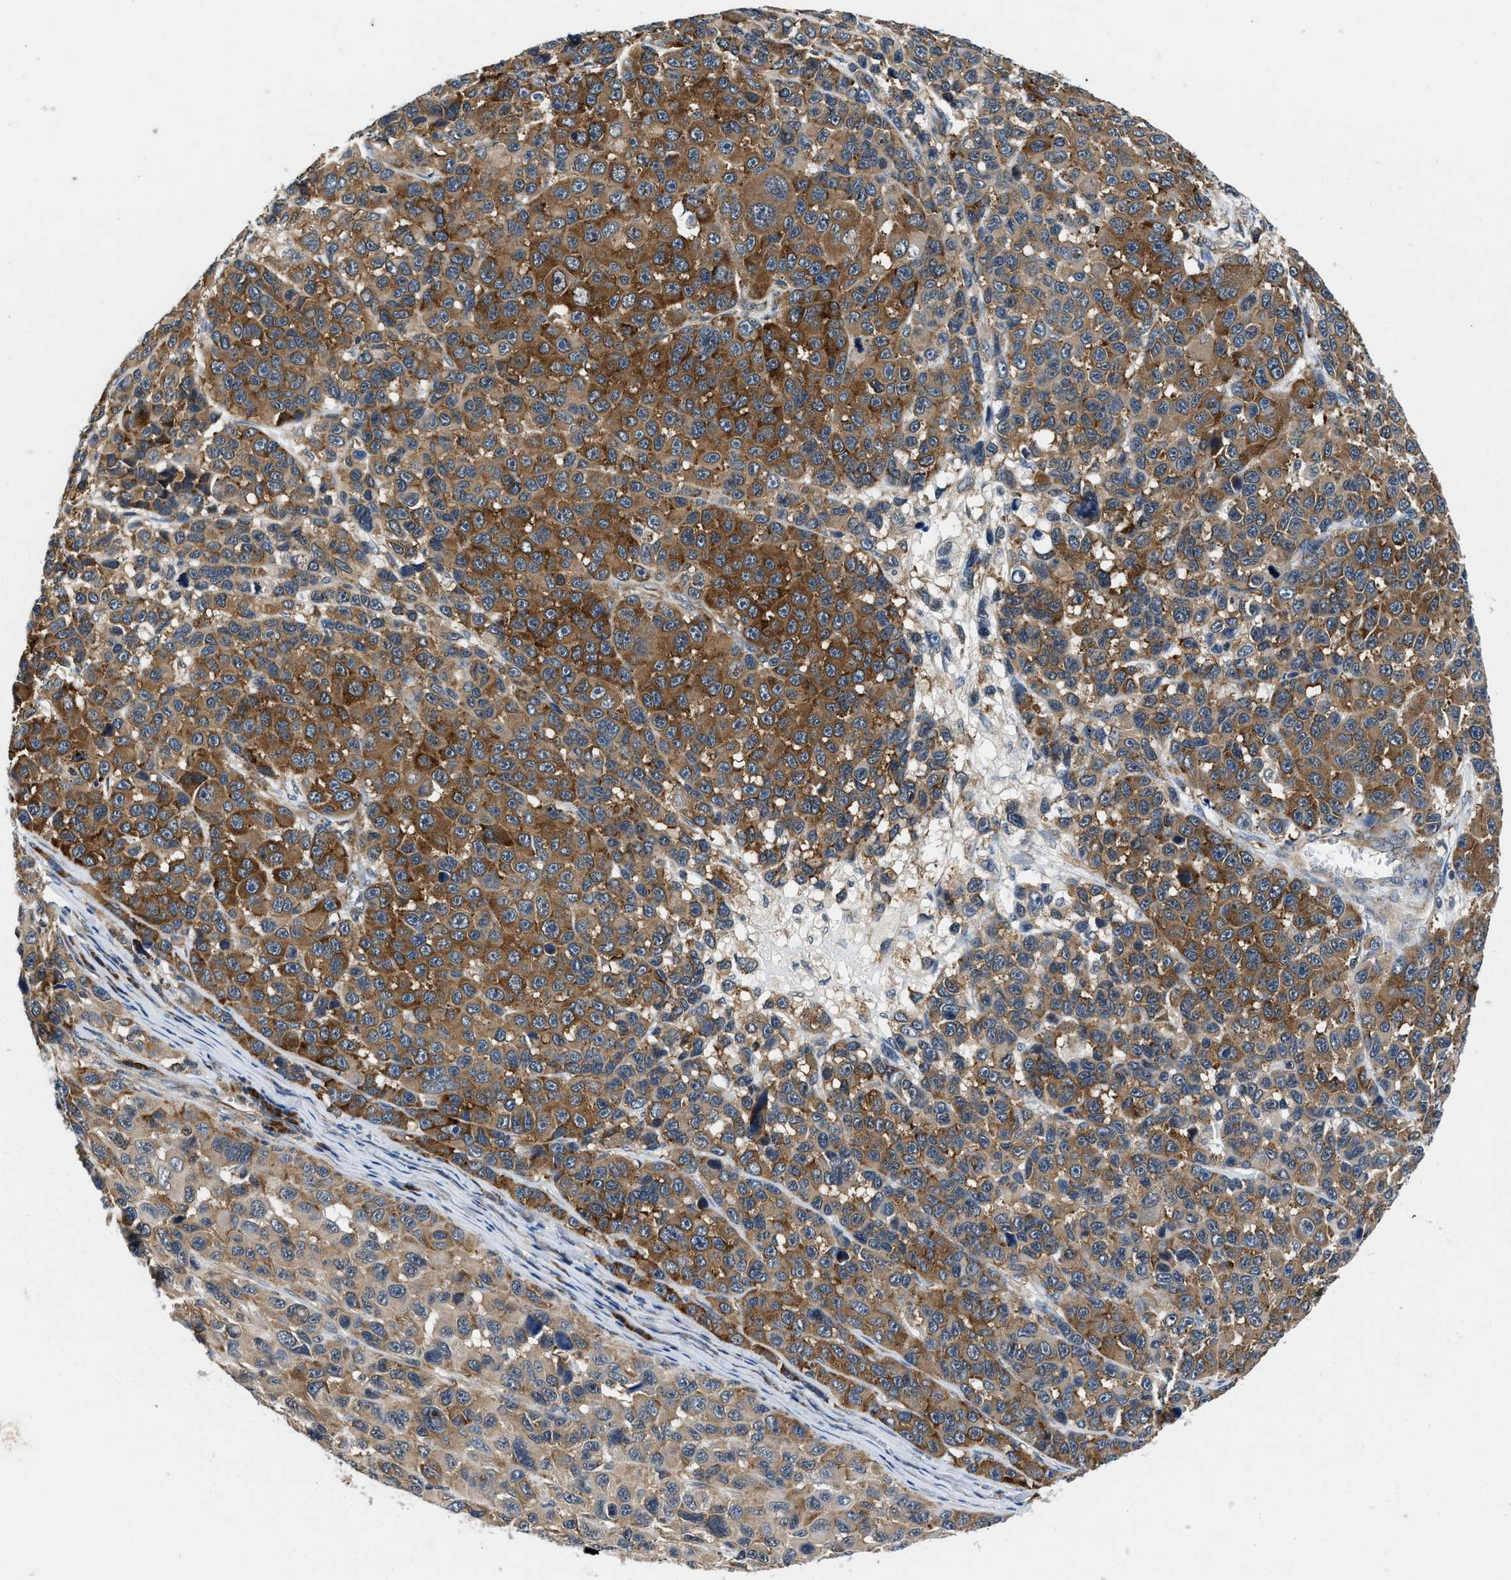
{"staining": {"intensity": "strong", "quantity": ">75%", "location": "cytoplasmic/membranous"}, "tissue": "melanoma", "cell_type": "Tumor cells", "image_type": "cancer", "snomed": [{"axis": "morphology", "description": "Malignant melanoma, NOS"}, {"axis": "topography", "description": "Skin"}], "caption": "High-power microscopy captured an immunohistochemistry (IHC) photomicrograph of malignant melanoma, revealing strong cytoplasmic/membranous expression in about >75% of tumor cells.", "gene": "PA2G4", "patient": {"sex": "male", "age": 53}}